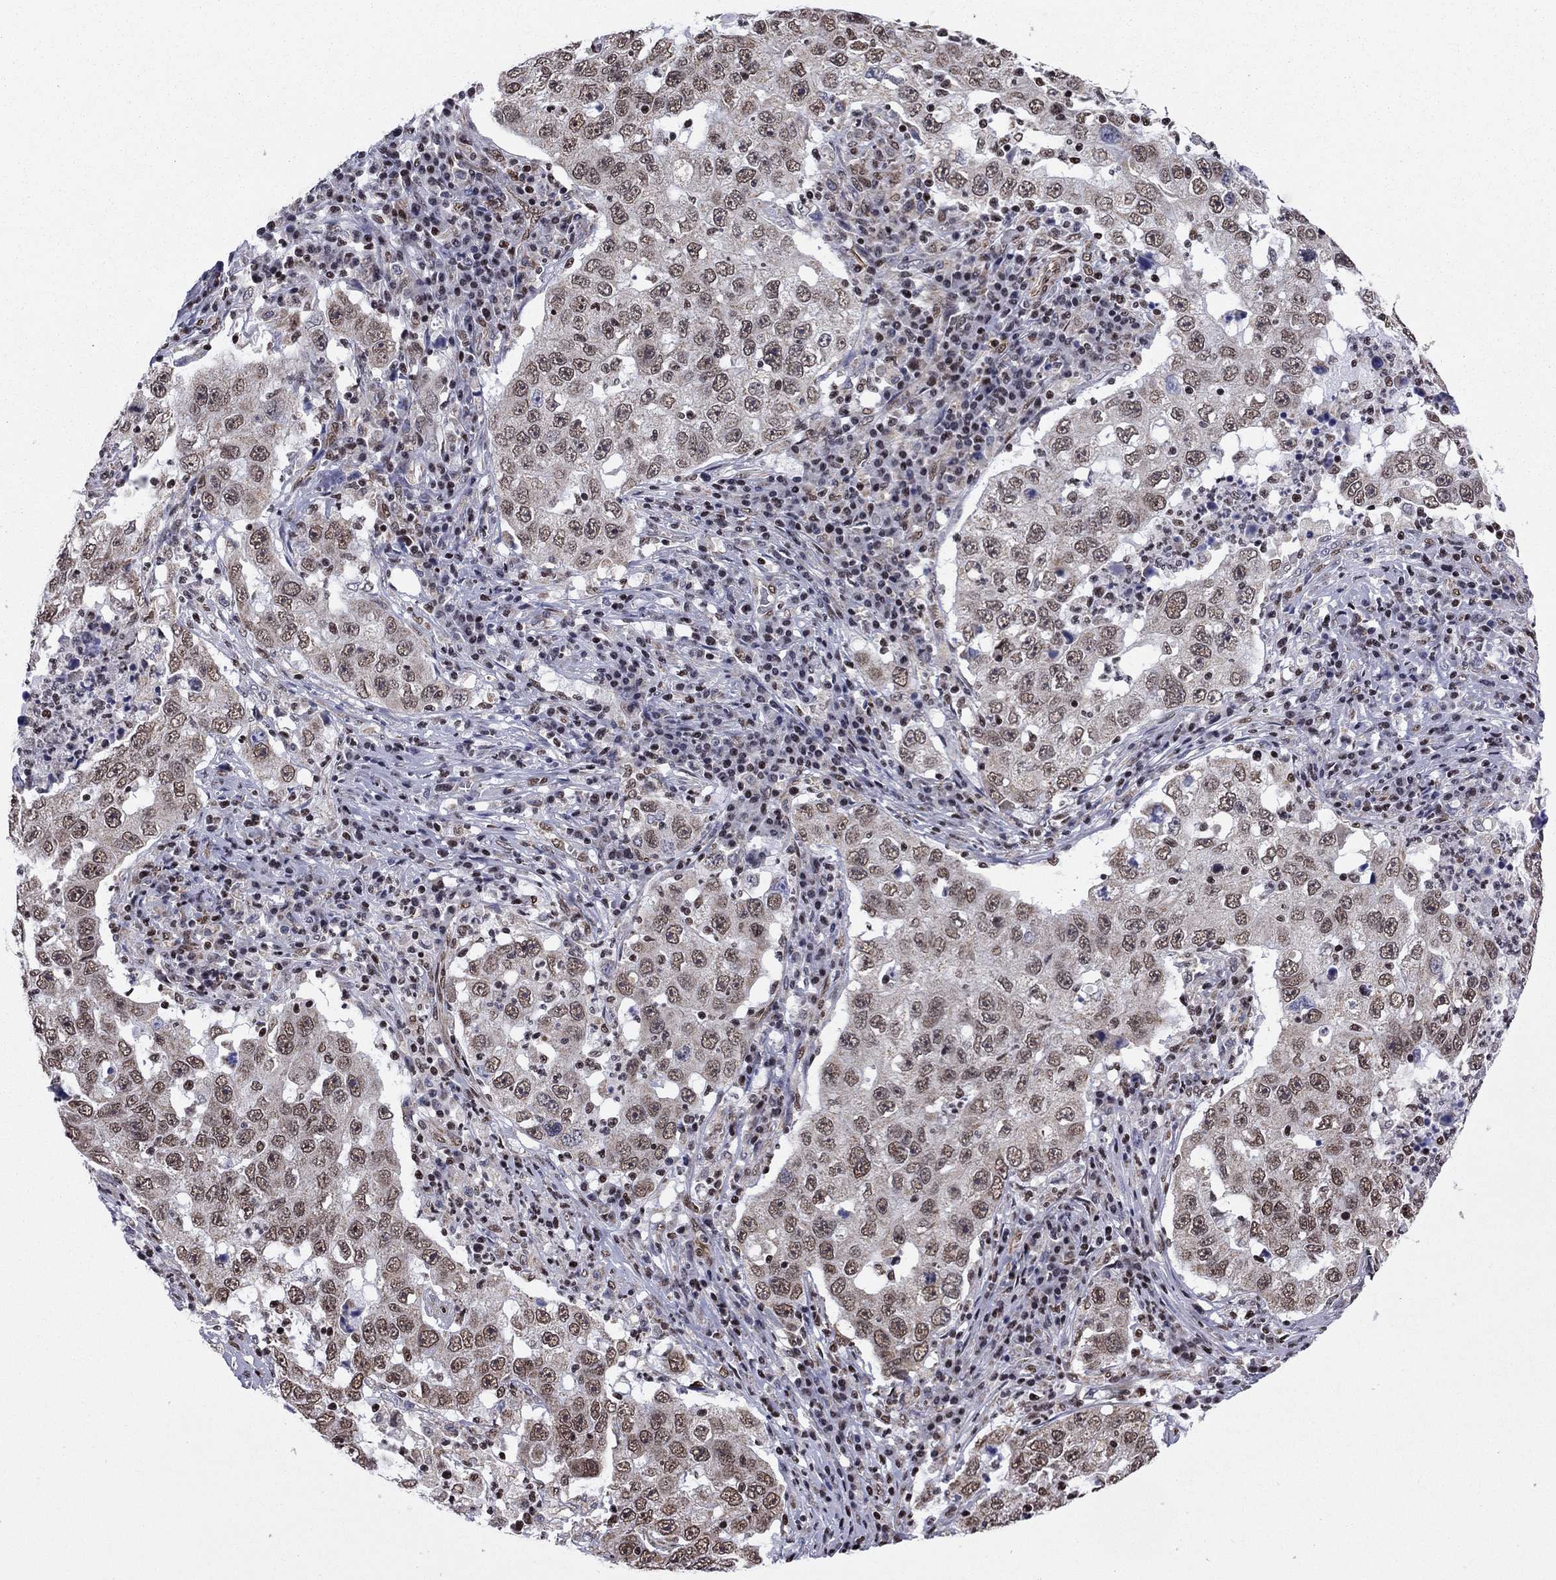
{"staining": {"intensity": "weak", "quantity": ">75%", "location": "cytoplasmic/membranous,nuclear"}, "tissue": "lung cancer", "cell_type": "Tumor cells", "image_type": "cancer", "snomed": [{"axis": "morphology", "description": "Adenocarcinoma, NOS"}, {"axis": "topography", "description": "Lung"}], "caption": "Lung cancer stained with a protein marker demonstrates weak staining in tumor cells.", "gene": "N4BP2", "patient": {"sex": "male", "age": 73}}